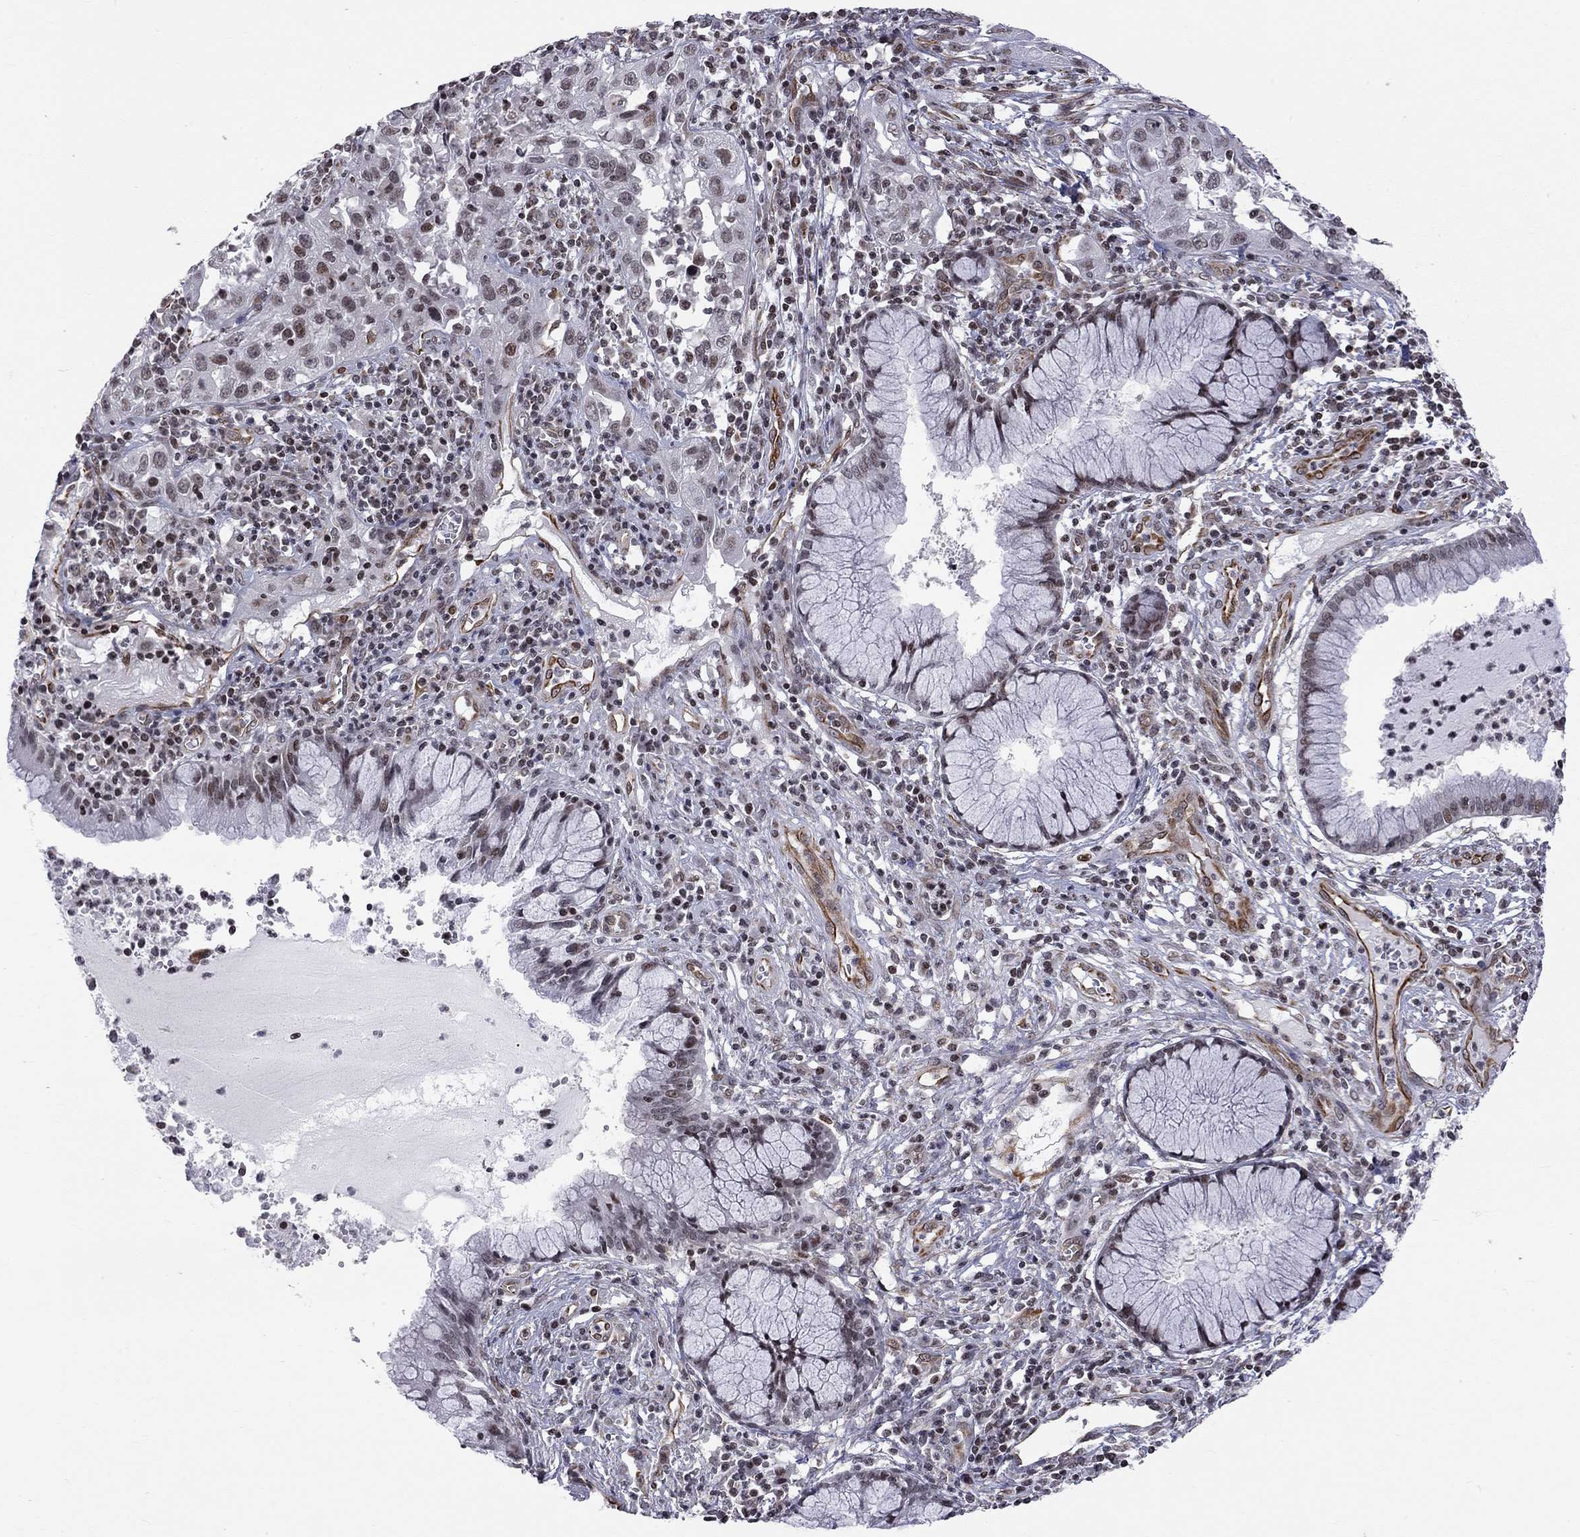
{"staining": {"intensity": "negative", "quantity": "none", "location": "none"}, "tissue": "cervical cancer", "cell_type": "Tumor cells", "image_type": "cancer", "snomed": [{"axis": "morphology", "description": "Squamous cell carcinoma, NOS"}, {"axis": "topography", "description": "Cervix"}], "caption": "IHC micrograph of neoplastic tissue: human cervical squamous cell carcinoma stained with DAB demonstrates no significant protein expression in tumor cells.", "gene": "MTNR1B", "patient": {"sex": "female", "age": 32}}